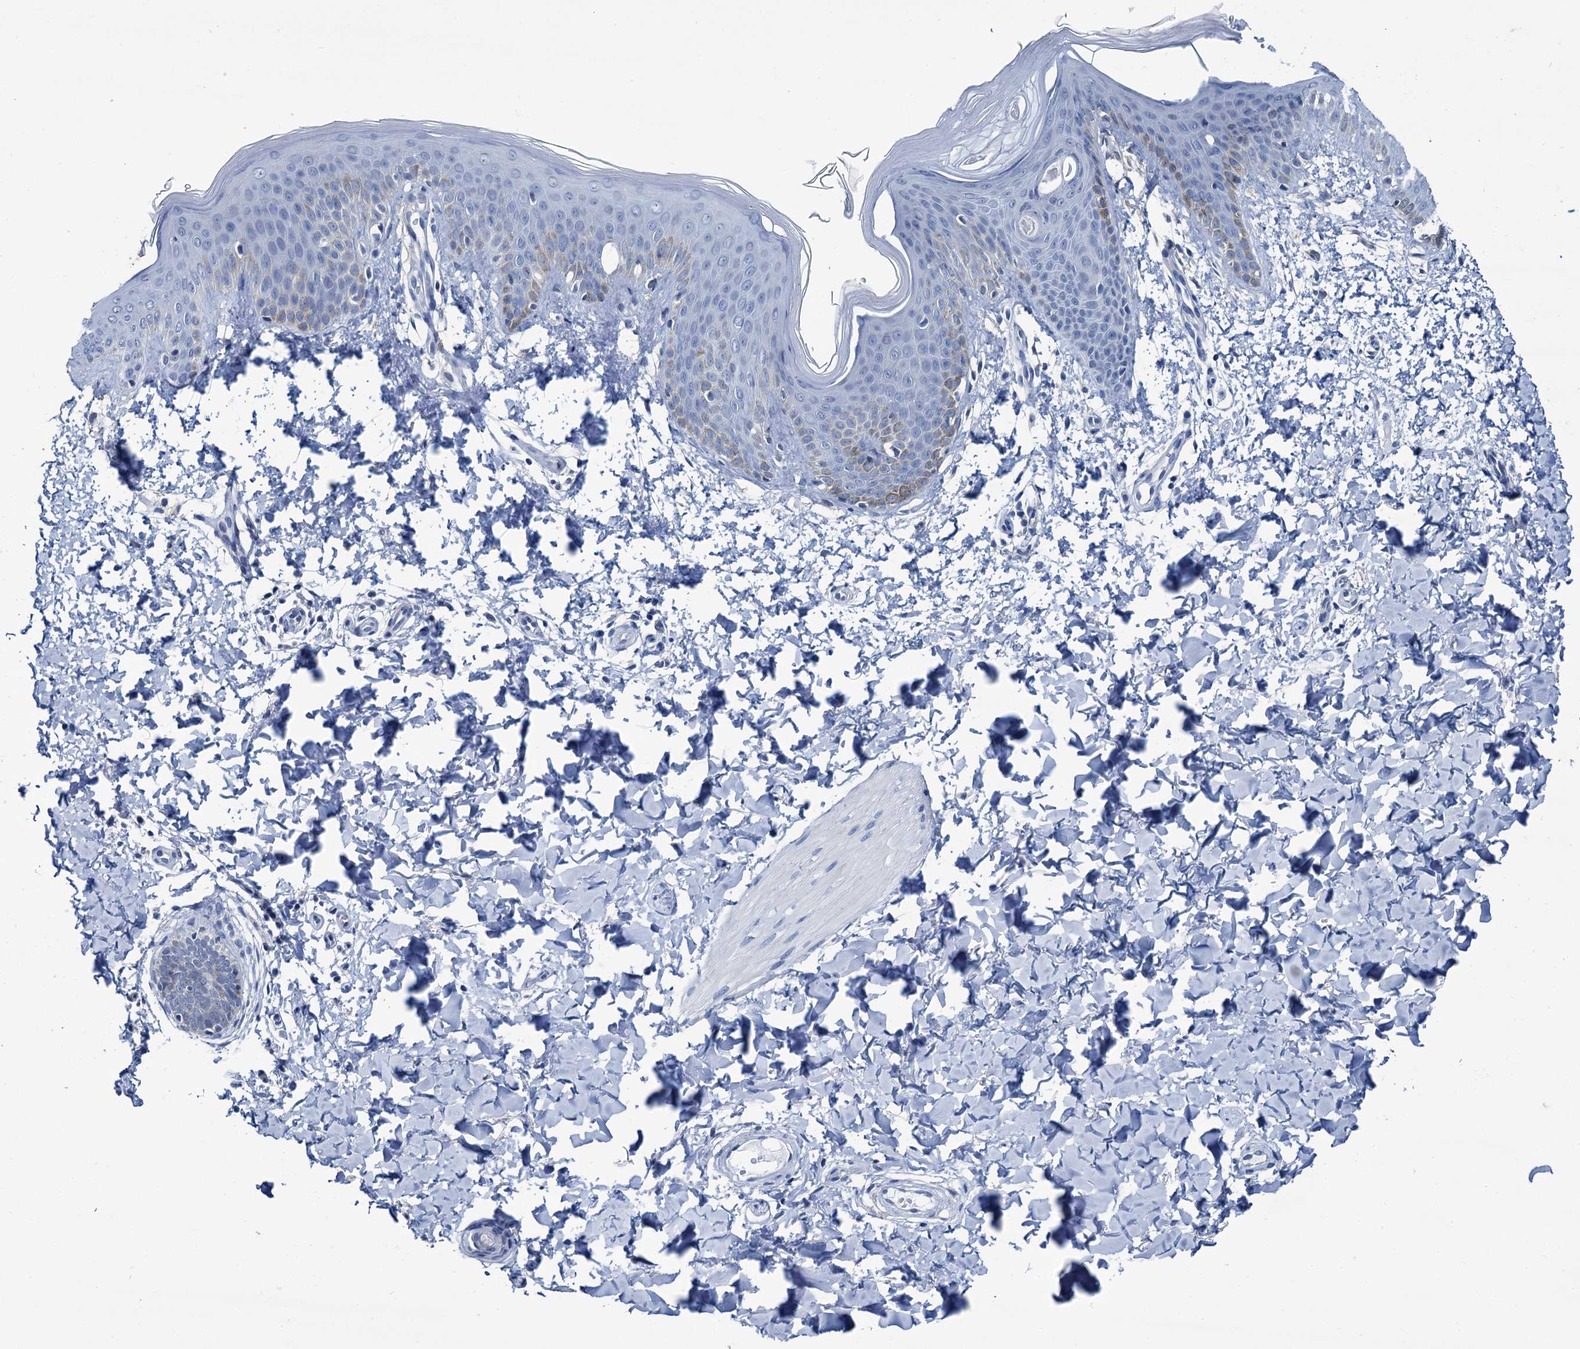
{"staining": {"intensity": "negative", "quantity": "none", "location": "none"}, "tissue": "skin", "cell_type": "Fibroblasts", "image_type": "normal", "snomed": [{"axis": "morphology", "description": "Normal tissue, NOS"}, {"axis": "topography", "description": "Skin"}], "caption": "IHC image of benign skin: skin stained with DAB shows no significant protein positivity in fibroblasts. Nuclei are stained in blue.", "gene": "MIOX", "patient": {"sex": "male", "age": 36}}